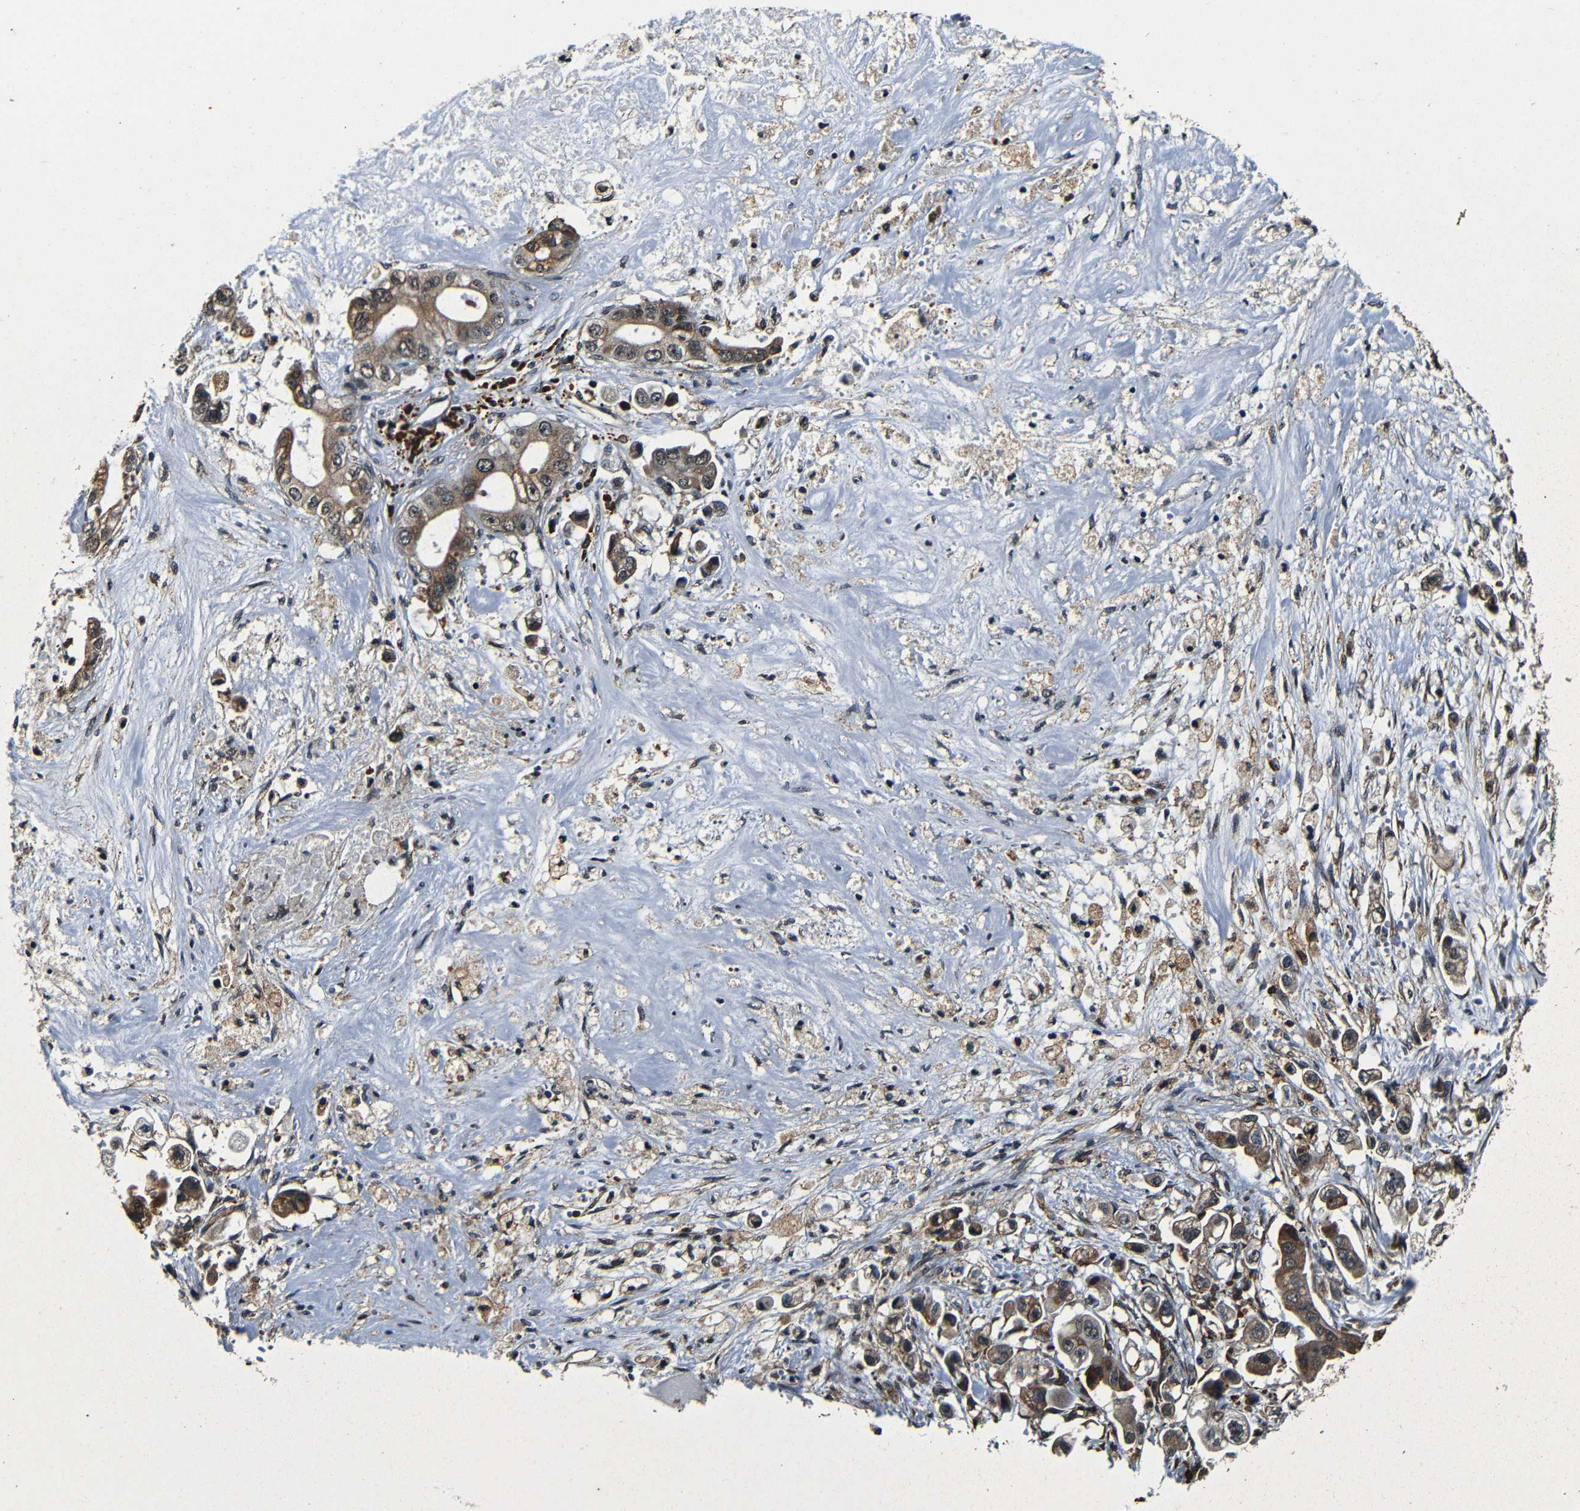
{"staining": {"intensity": "moderate", "quantity": ">75%", "location": "cytoplasmic/membranous"}, "tissue": "stomach cancer", "cell_type": "Tumor cells", "image_type": "cancer", "snomed": [{"axis": "morphology", "description": "Adenocarcinoma, NOS"}, {"axis": "topography", "description": "Stomach"}], "caption": "Stomach cancer stained for a protein demonstrates moderate cytoplasmic/membranous positivity in tumor cells.", "gene": "NCBP3", "patient": {"sex": "male", "age": 62}}